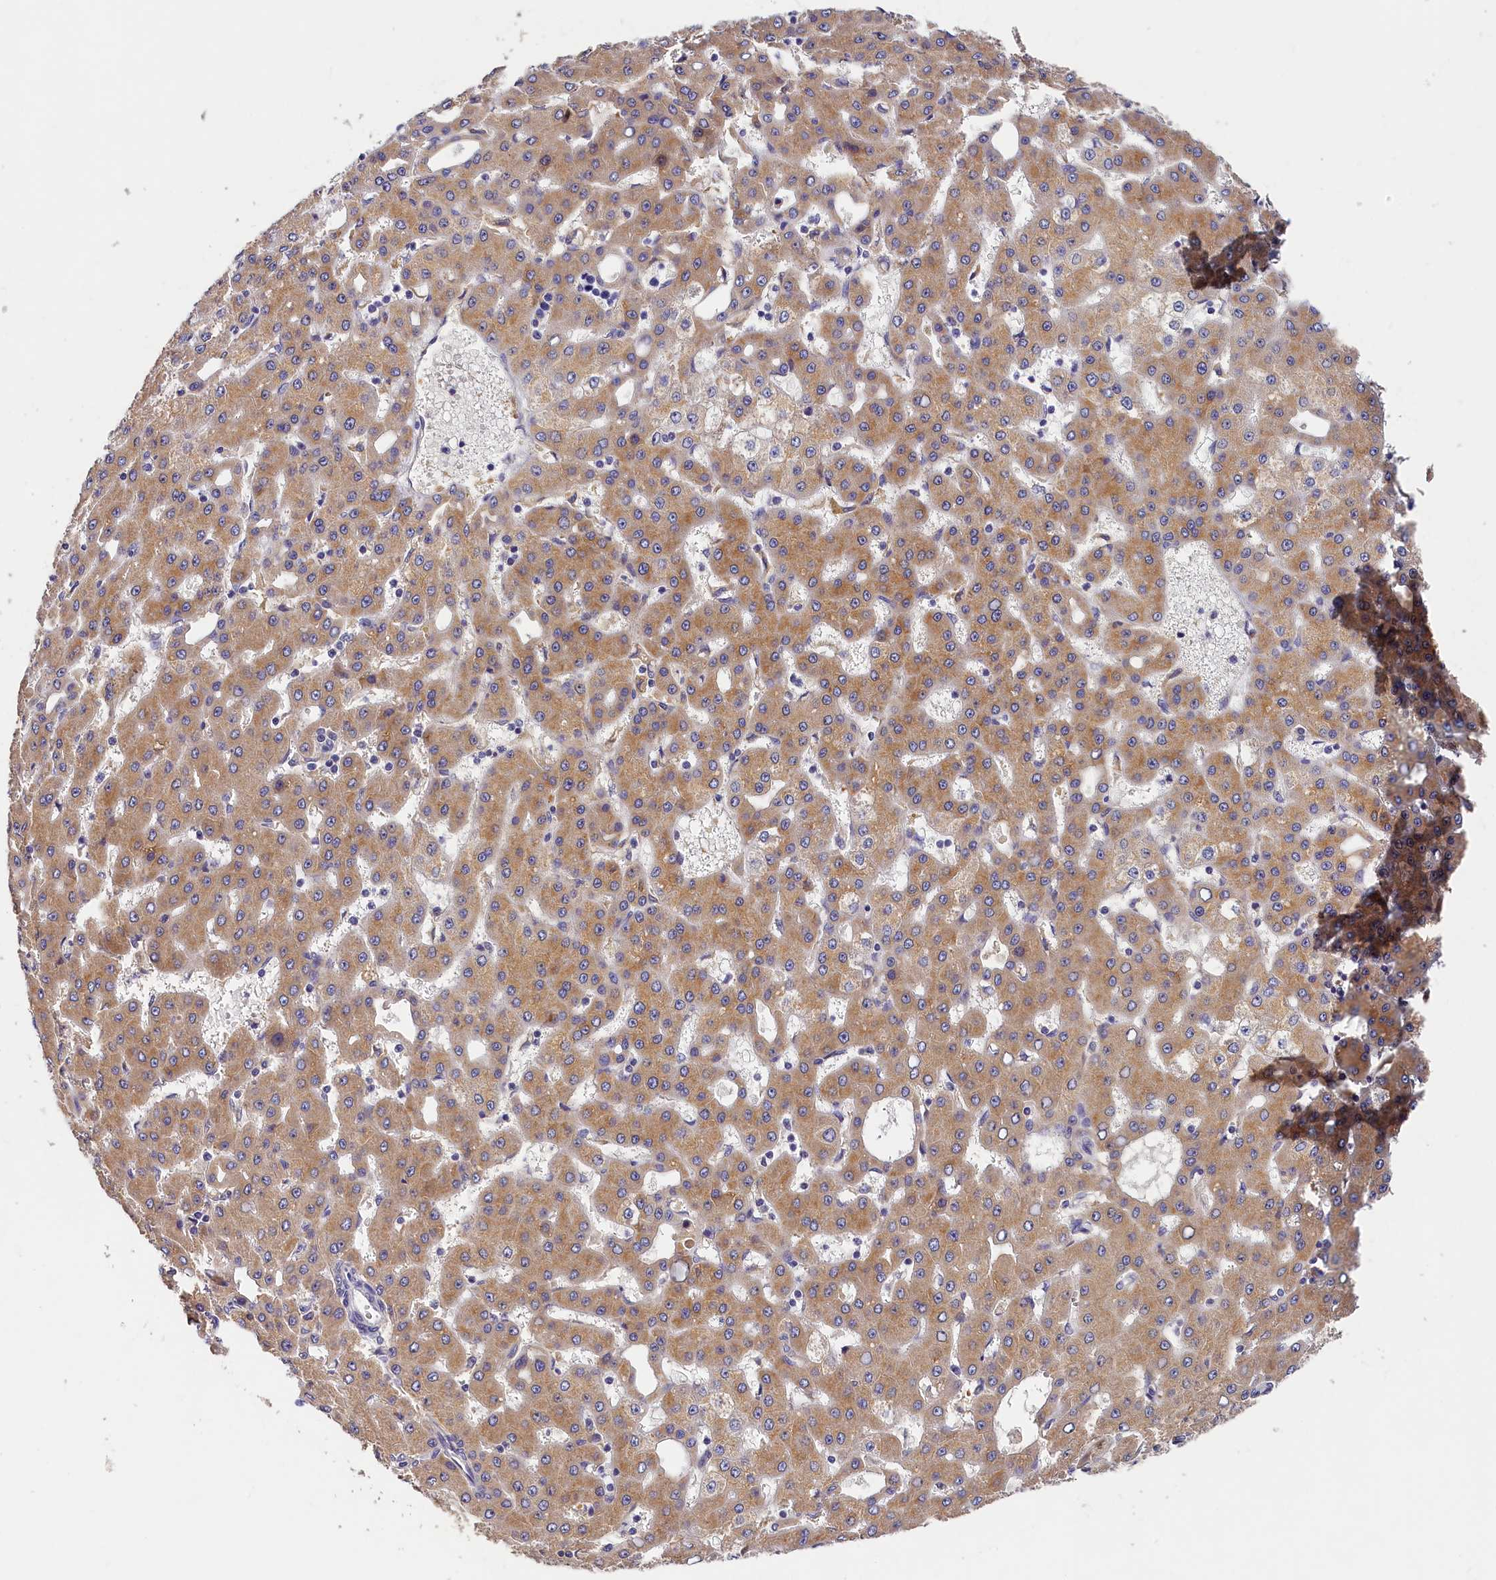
{"staining": {"intensity": "moderate", "quantity": ">75%", "location": "cytoplasmic/membranous"}, "tissue": "liver cancer", "cell_type": "Tumor cells", "image_type": "cancer", "snomed": [{"axis": "morphology", "description": "Carcinoma, Hepatocellular, NOS"}, {"axis": "topography", "description": "Liver"}], "caption": "This is a histology image of IHC staining of liver cancer, which shows moderate staining in the cytoplasmic/membranous of tumor cells.", "gene": "ST7L", "patient": {"sex": "male", "age": 47}}